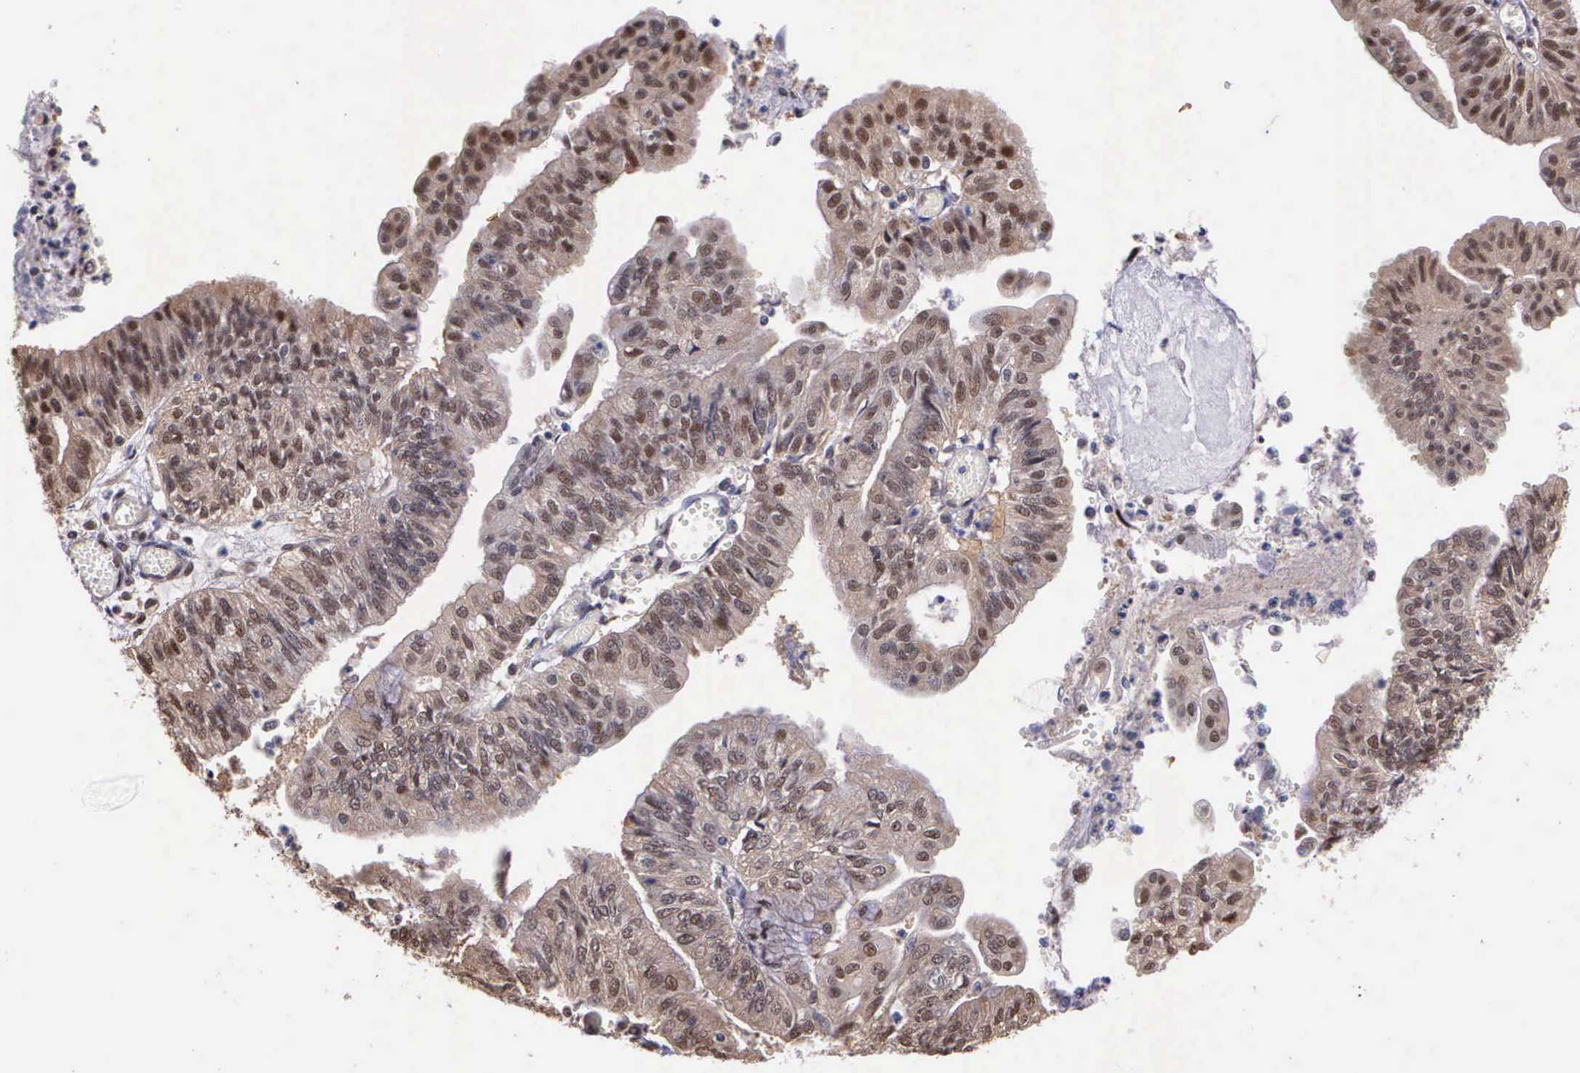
{"staining": {"intensity": "weak", "quantity": ">75%", "location": "cytoplasmic/membranous"}, "tissue": "endometrial cancer", "cell_type": "Tumor cells", "image_type": "cancer", "snomed": [{"axis": "morphology", "description": "Adenocarcinoma, NOS"}, {"axis": "topography", "description": "Endometrium"}], "caption": "Endometrial adenocarcinoma stained with immunohistochemistry displays weak cytoplasmic/membranous positivity in about >75% of tumor cells.", "gene": "PSMC1", "patient": {"sex": "female", "age": 59}}